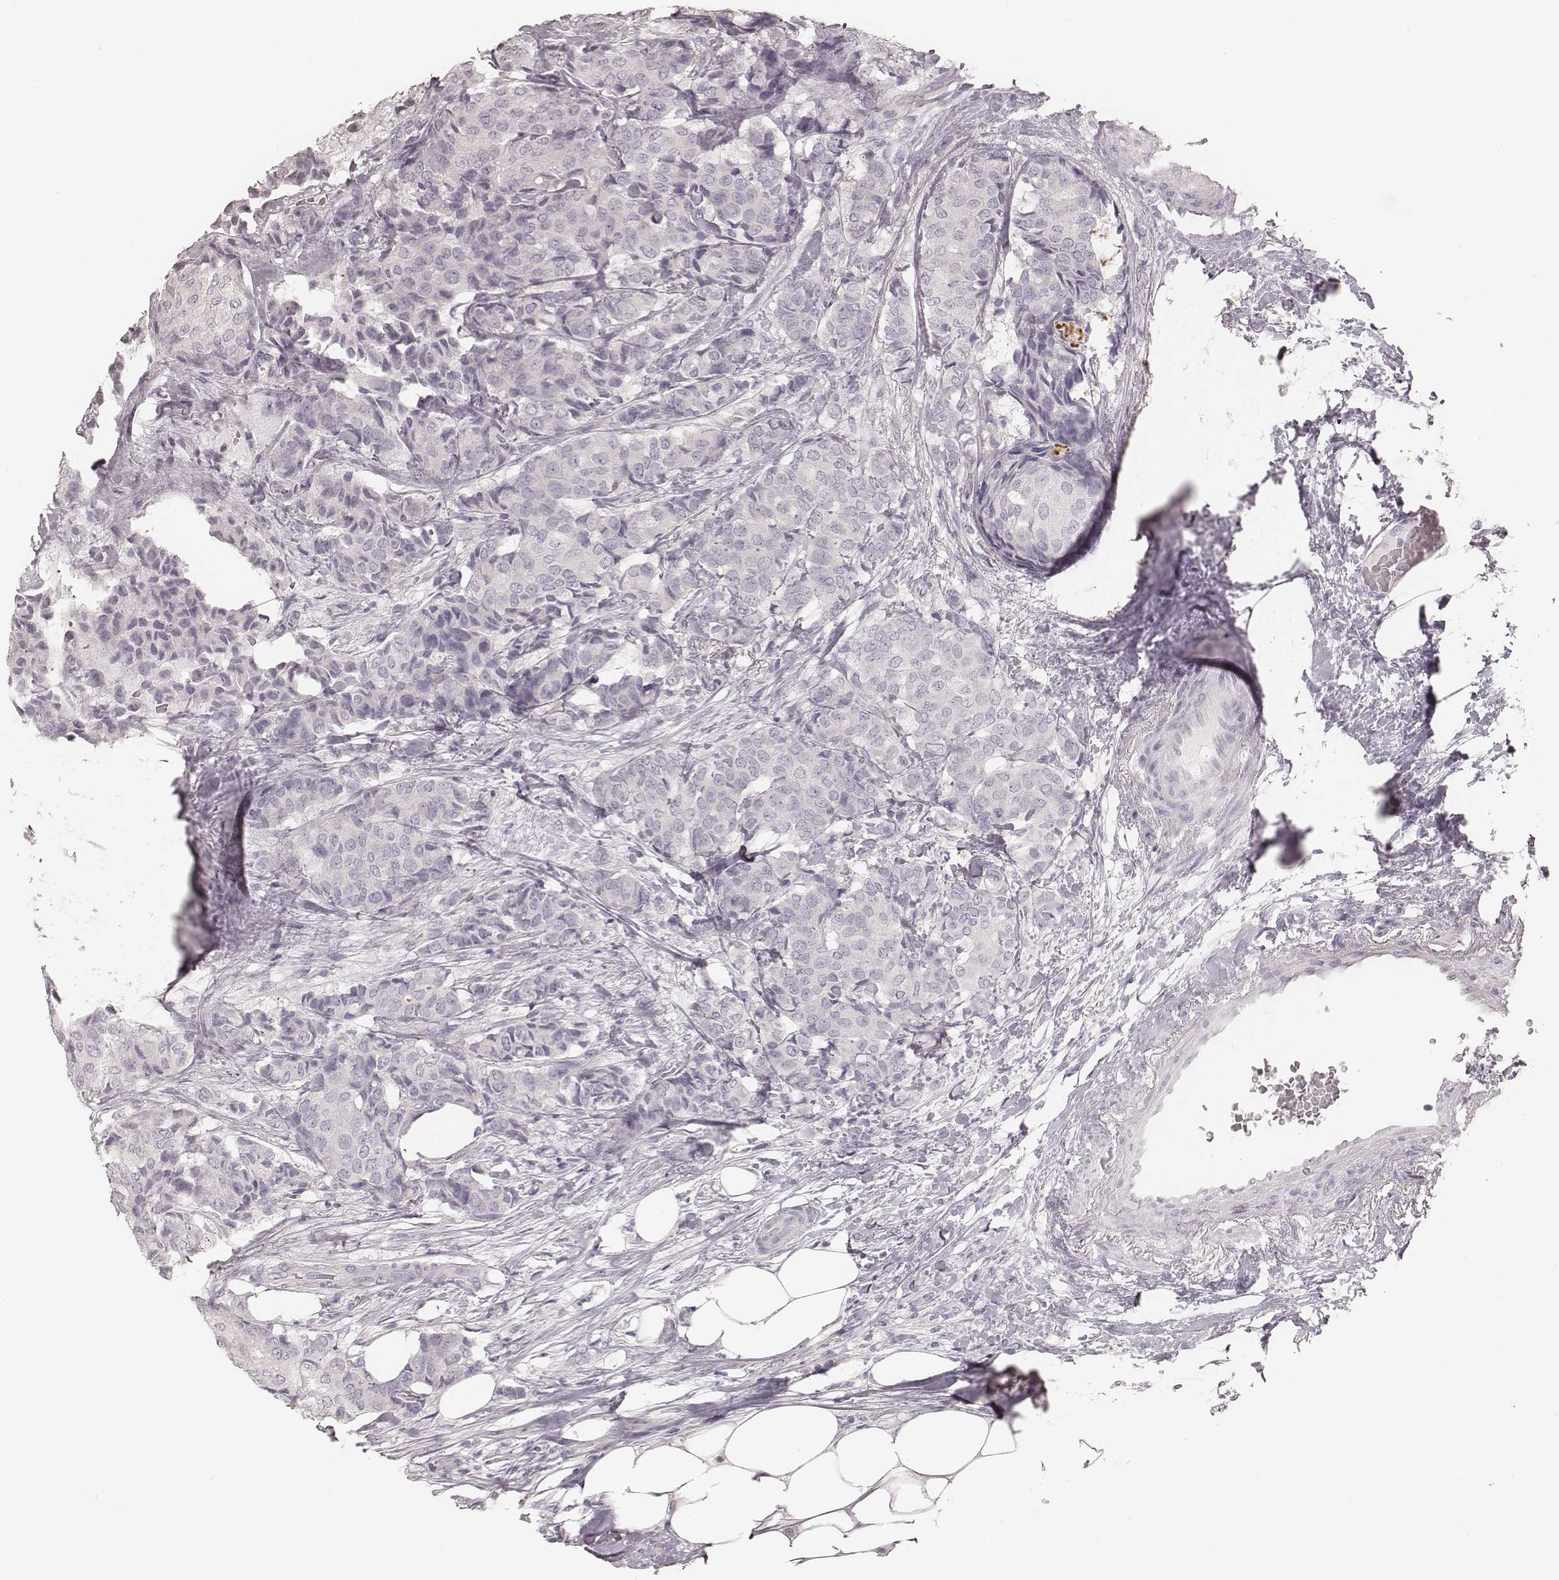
{"staining": {"intensity": "negative", "quantity": "none", "location": "none"}, "tissue": "breast cancer", "cell_type": "Tumor cells", "image_type": "cancer", "snomed": [{"axis": "morphology", "description": "Duct carcinoma"}, {"axis": "topography", "description": "Breast"}], "caption": "An immunohistochemistry histopathology image of breast cancer (invasive ductal carcinoma) is shown. There is no staining in tumor cells of breast cancer (invasive ductal carcinoma). (DAB IHC, high magnification).", "gene": "ZP4", "patient": {"sex": "female", "age": 75}}